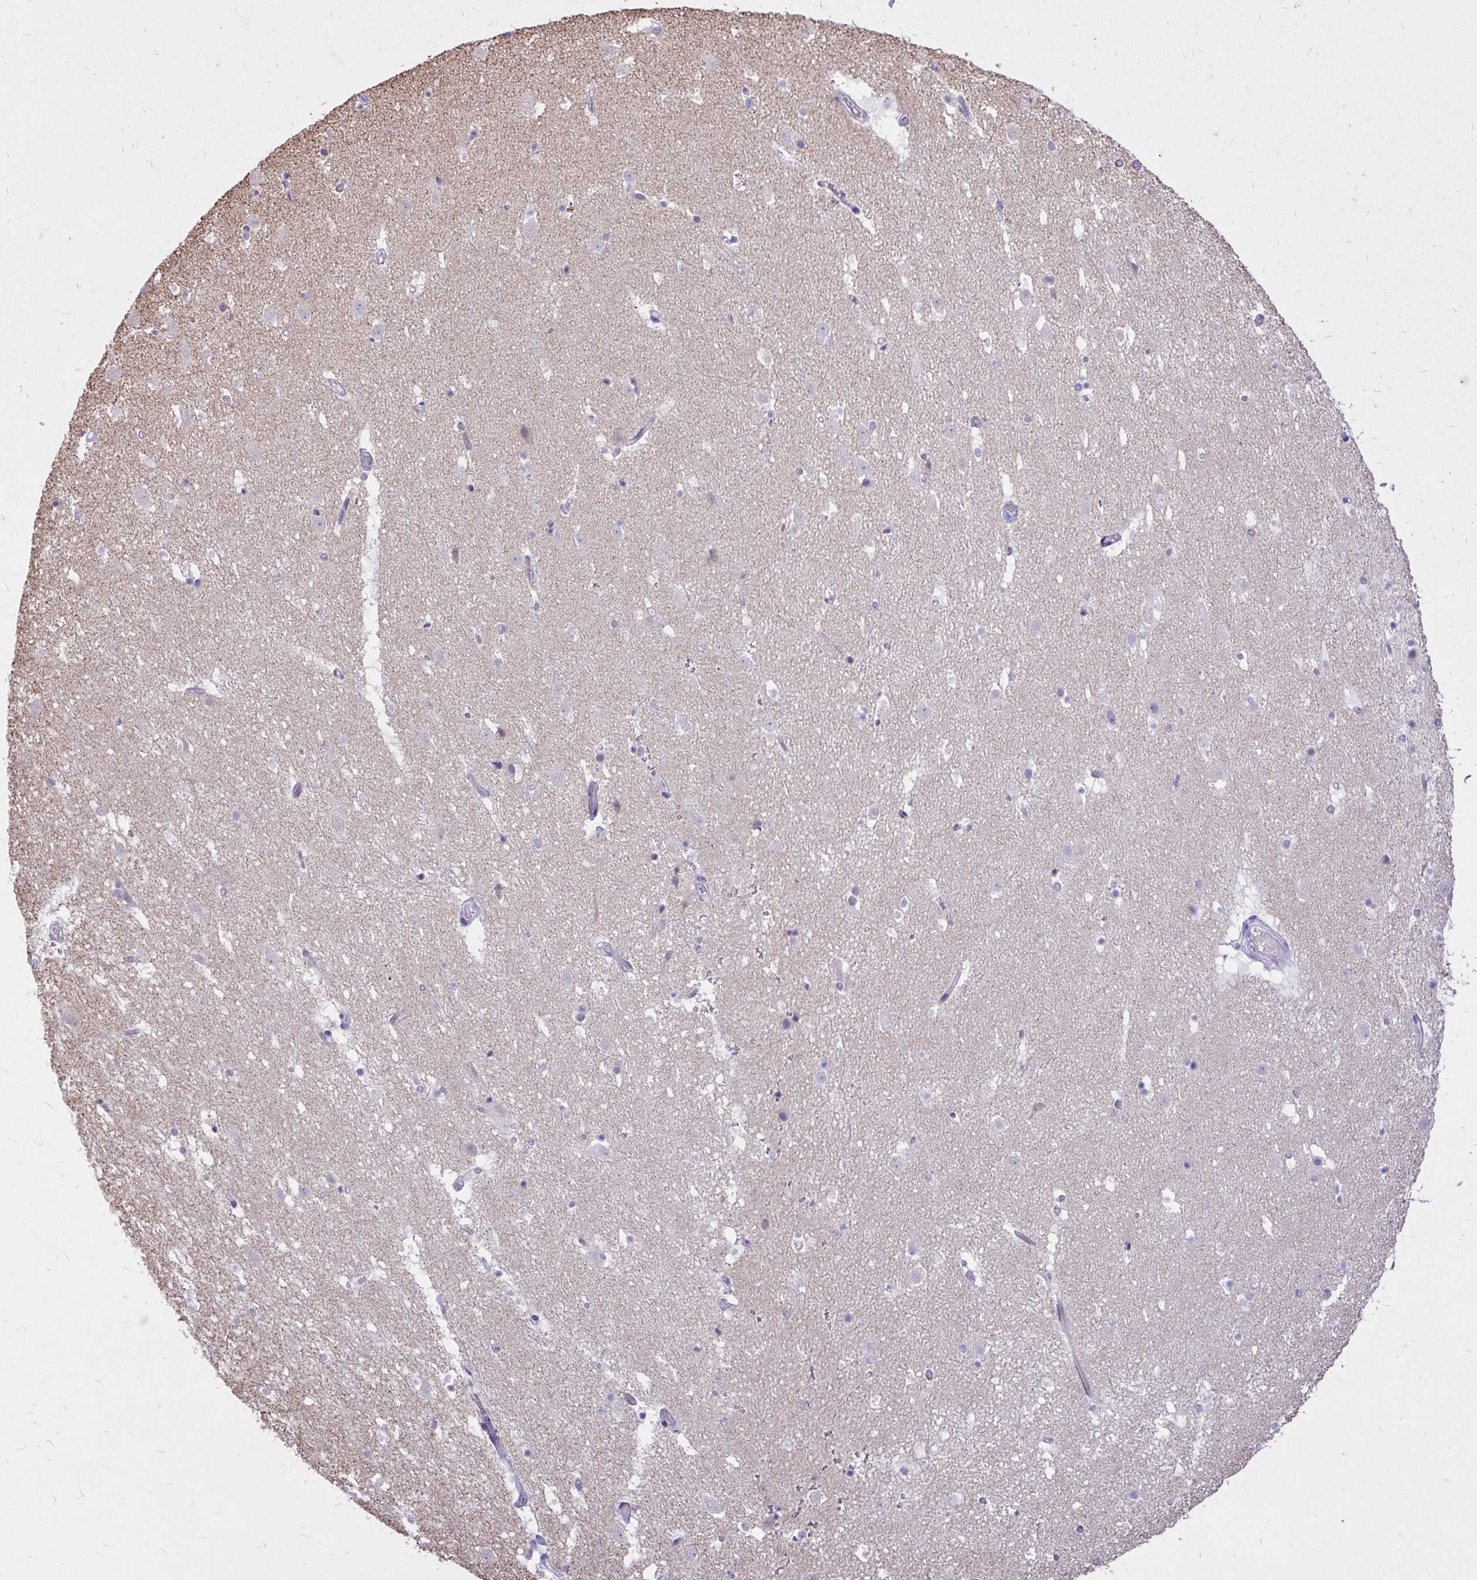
{"staining": {"intensity": "negative", "quantity": "none", "location": "none"}, "tissue": "caudate", "cell_type": "Glial cells", "image_type": "normal", "snomed": [{"axis": "morphology", "description": "Normal tissue, NOS"}, {"axis": "topography", "description": "Lateral ventricle wall"}], "caption": "IHC micrograph of unremarkable caudate: human caudate stained with DAB reveals no significant protein staining in glial cells.", "gene": "NNMT", "patient": {"sex": "male", "age": 37}}